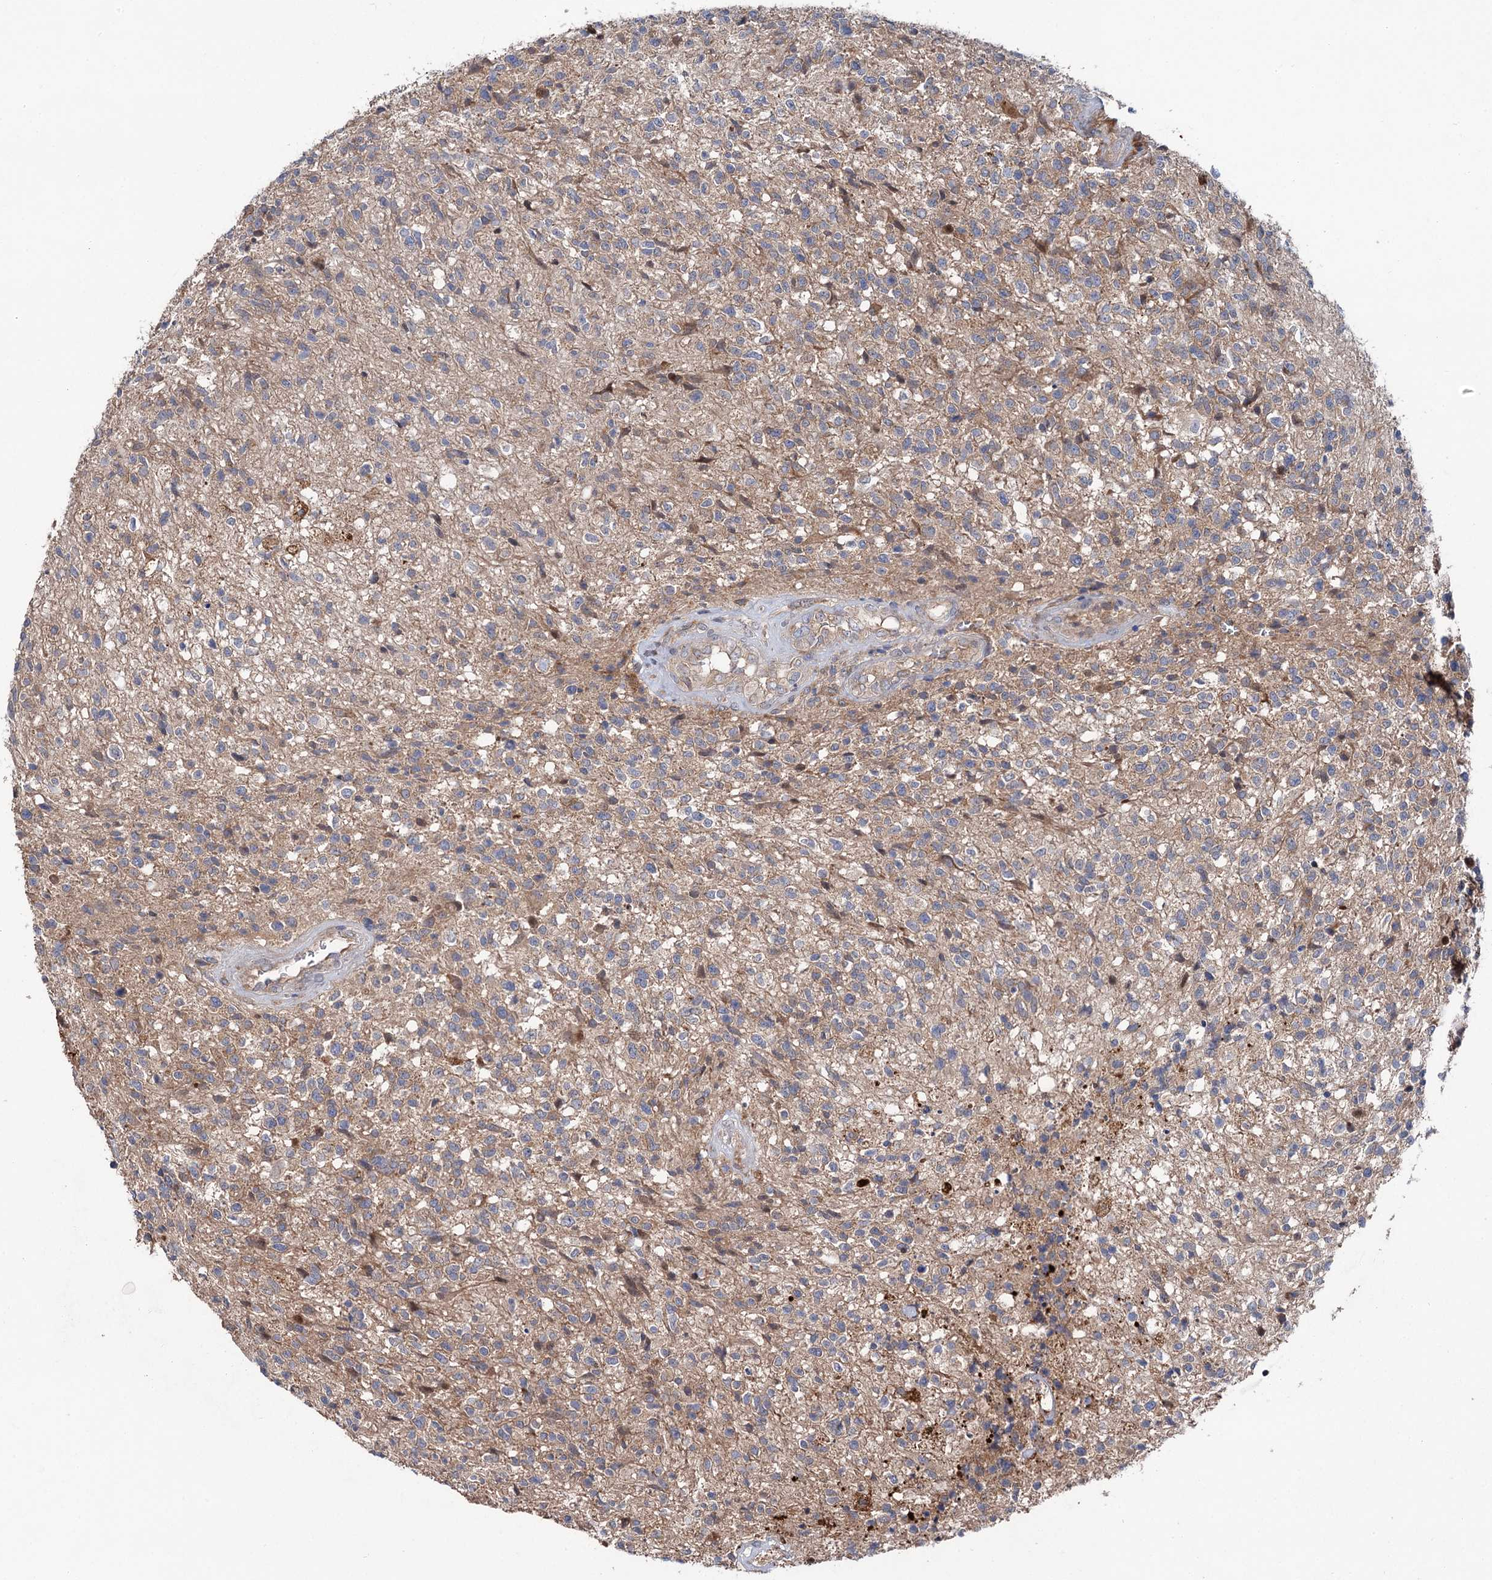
{"staining": {"intensity": "weak", "quantity": "<25%", "location": "cytoplasmic/membranous"}, "tissue": "glioma", "cell_type": "Tumor cells", "image_type": "cancer", "snomed": [{"axis": "morphology", "description": "Glioma, malignant, High grade"}, {"axis": "topography", "description": "Brain"}], "caption": "Human glioma stained for a protein using immunohistochemistry displays no positivity in tumor cells.", "gene": "NAA25", "patient": {"sex": "male", "age": 56}}